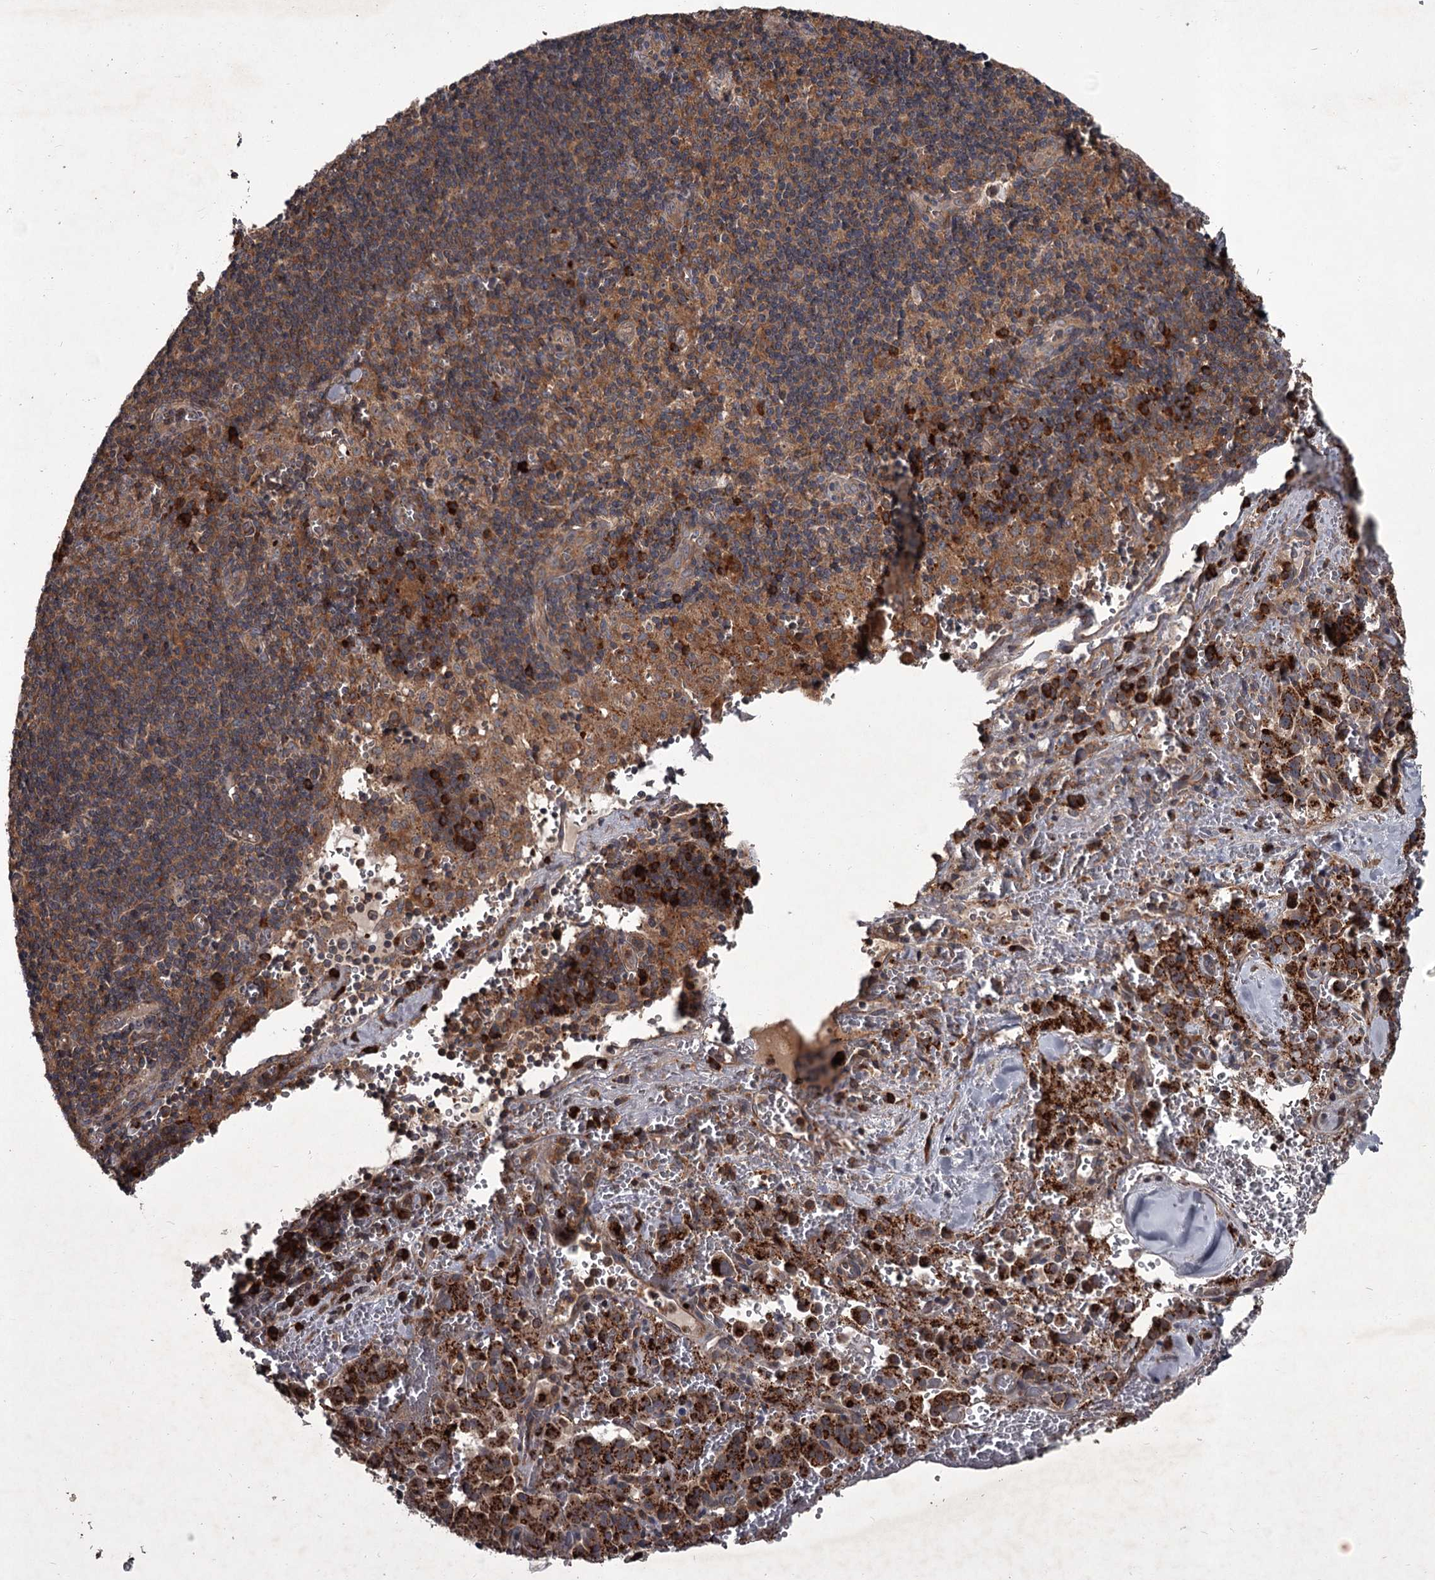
{"staining": {"intensity": "strong", "quantity": ">75%", "location": "cytoplasmic/membranous"}, "tissue": "pancreatic cancer", "cell_type": "Tumor cells", "image_type": "cancer", "snomed": [{"axis": "morphology", "description": "Adenocarcinoma, NOS"}, {"axis": "topography", "description": "Pancreas"}], "caption": "Human pancreatic cancer stained with a brown dye displays strong cytoplasmic/membranous positive staining in about >75% of tumor cells.", "gene": "UNC93B1", "patient": {"sex": "male", "age": 65}}